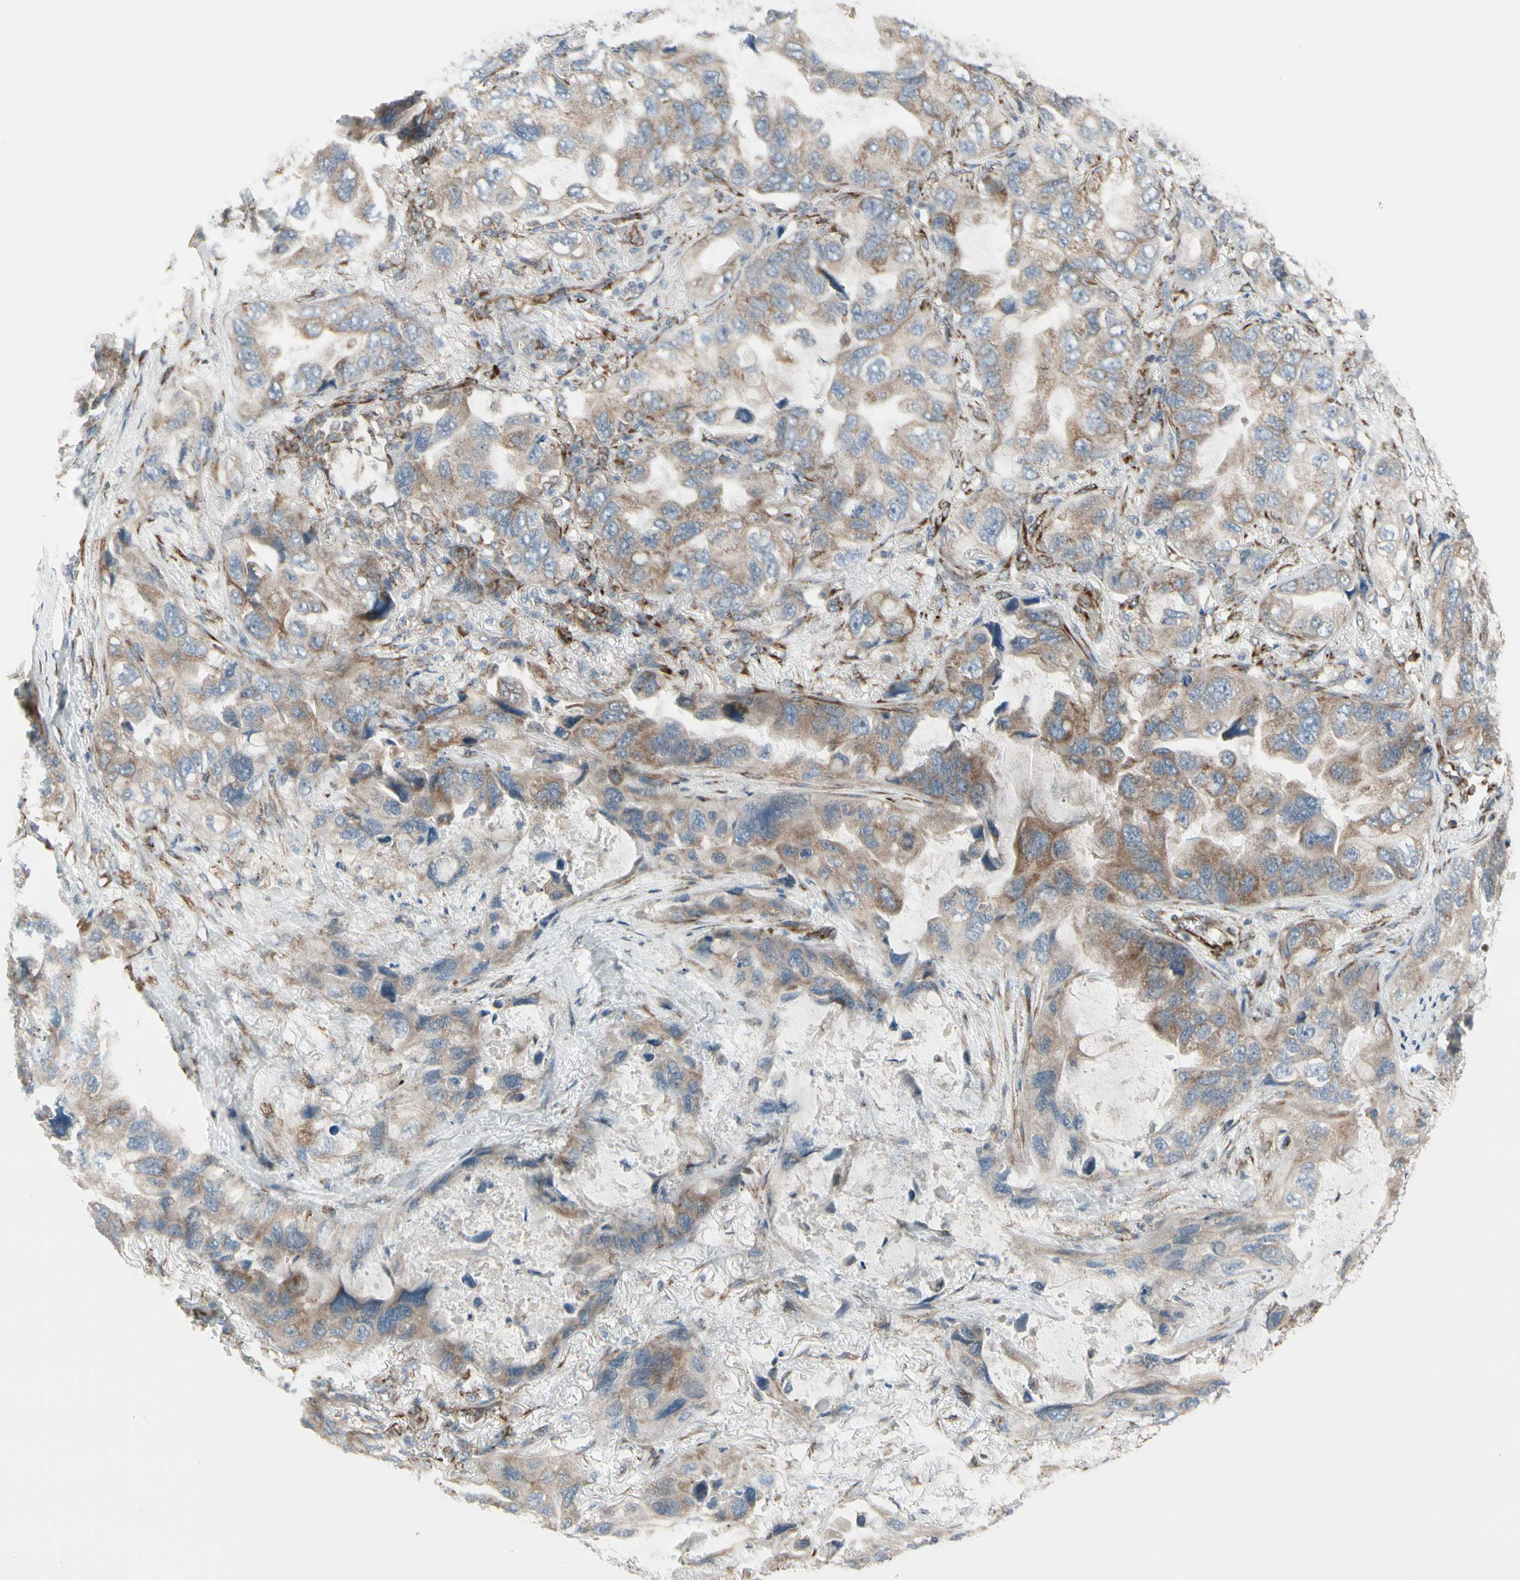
{"staining": {"intensity": "moderate", "quantity": ">75%", "location": "cytoplasmic/membranous"}, "tissue": "lung cancer", "cell_type": "Tumor cells", "image_type": "cancer", "snomed": [{"axis": "morphology", "description": "Squamous cell carcinoma, NOS"}, {"axis": "topography", "description": "Lung"}], "caption": "This is a histology image of immunohistochemistry (IHC) staining of lung cancer, which shows moderate positivity in the cytoplasmic/membranous of tumor cells.", "gene": "FNDC3A", "patient": {"sex": "female", "age": 73}}